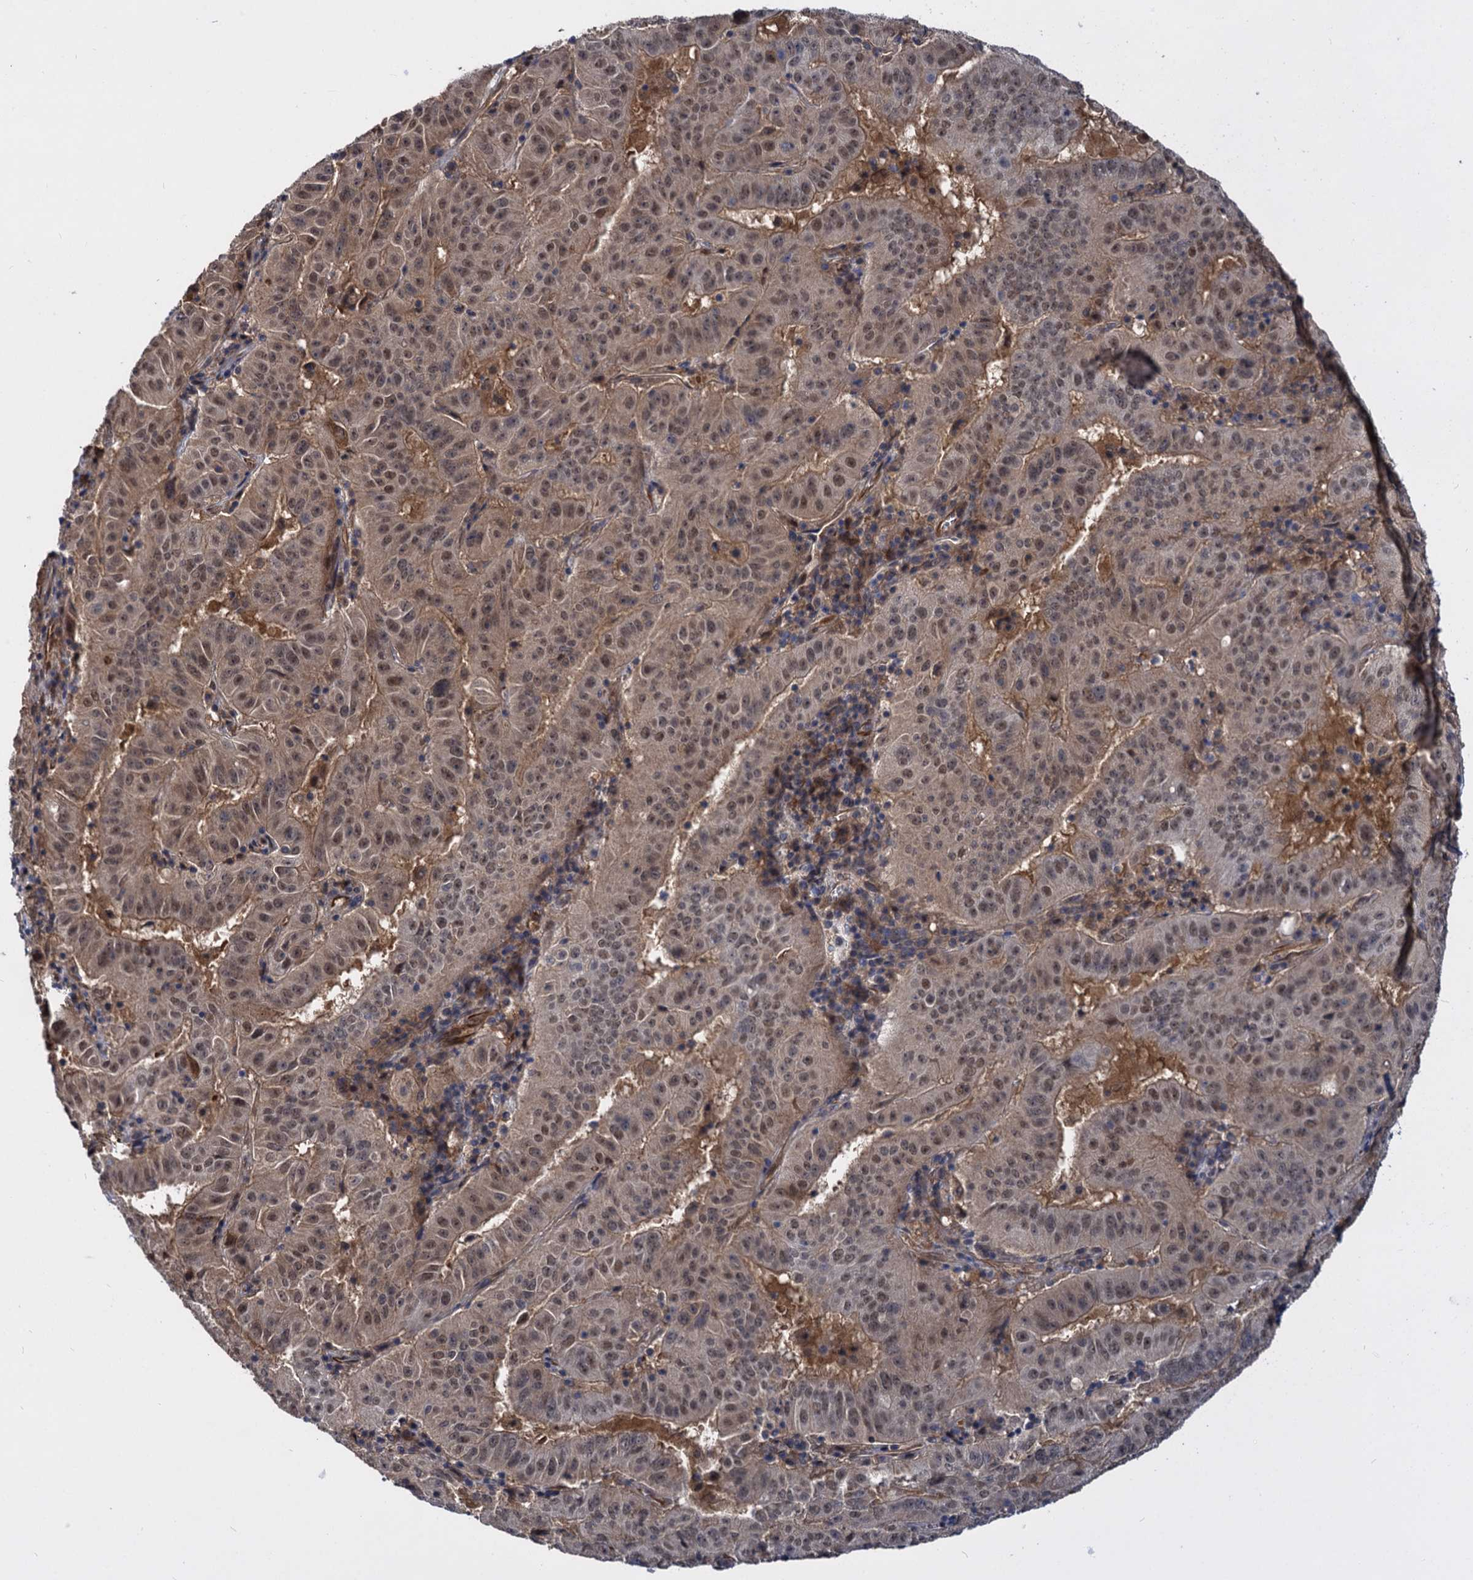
{"staining": {"intensity": "moderate", "quantity": ">75%", "location": "nuclear"}, "tissue": "pancreatic cancer", "cell_type": "Tumor cells", "image_type": "cancer", "snomed": [{"axis": "morphology", "description": "Adenocarcinoma, NOS"}, {"axis": "topography", "description": "Pancreas"}], "caption": "IHC photomicrograph of pancreatic adenocarcinoma stained for a protein (brown), which shows medium levels of moderate nuclear positivity in about >75% of tumor cells.", "gene": "PSMD4", "patient": {"sex": "male", "age": 63}}